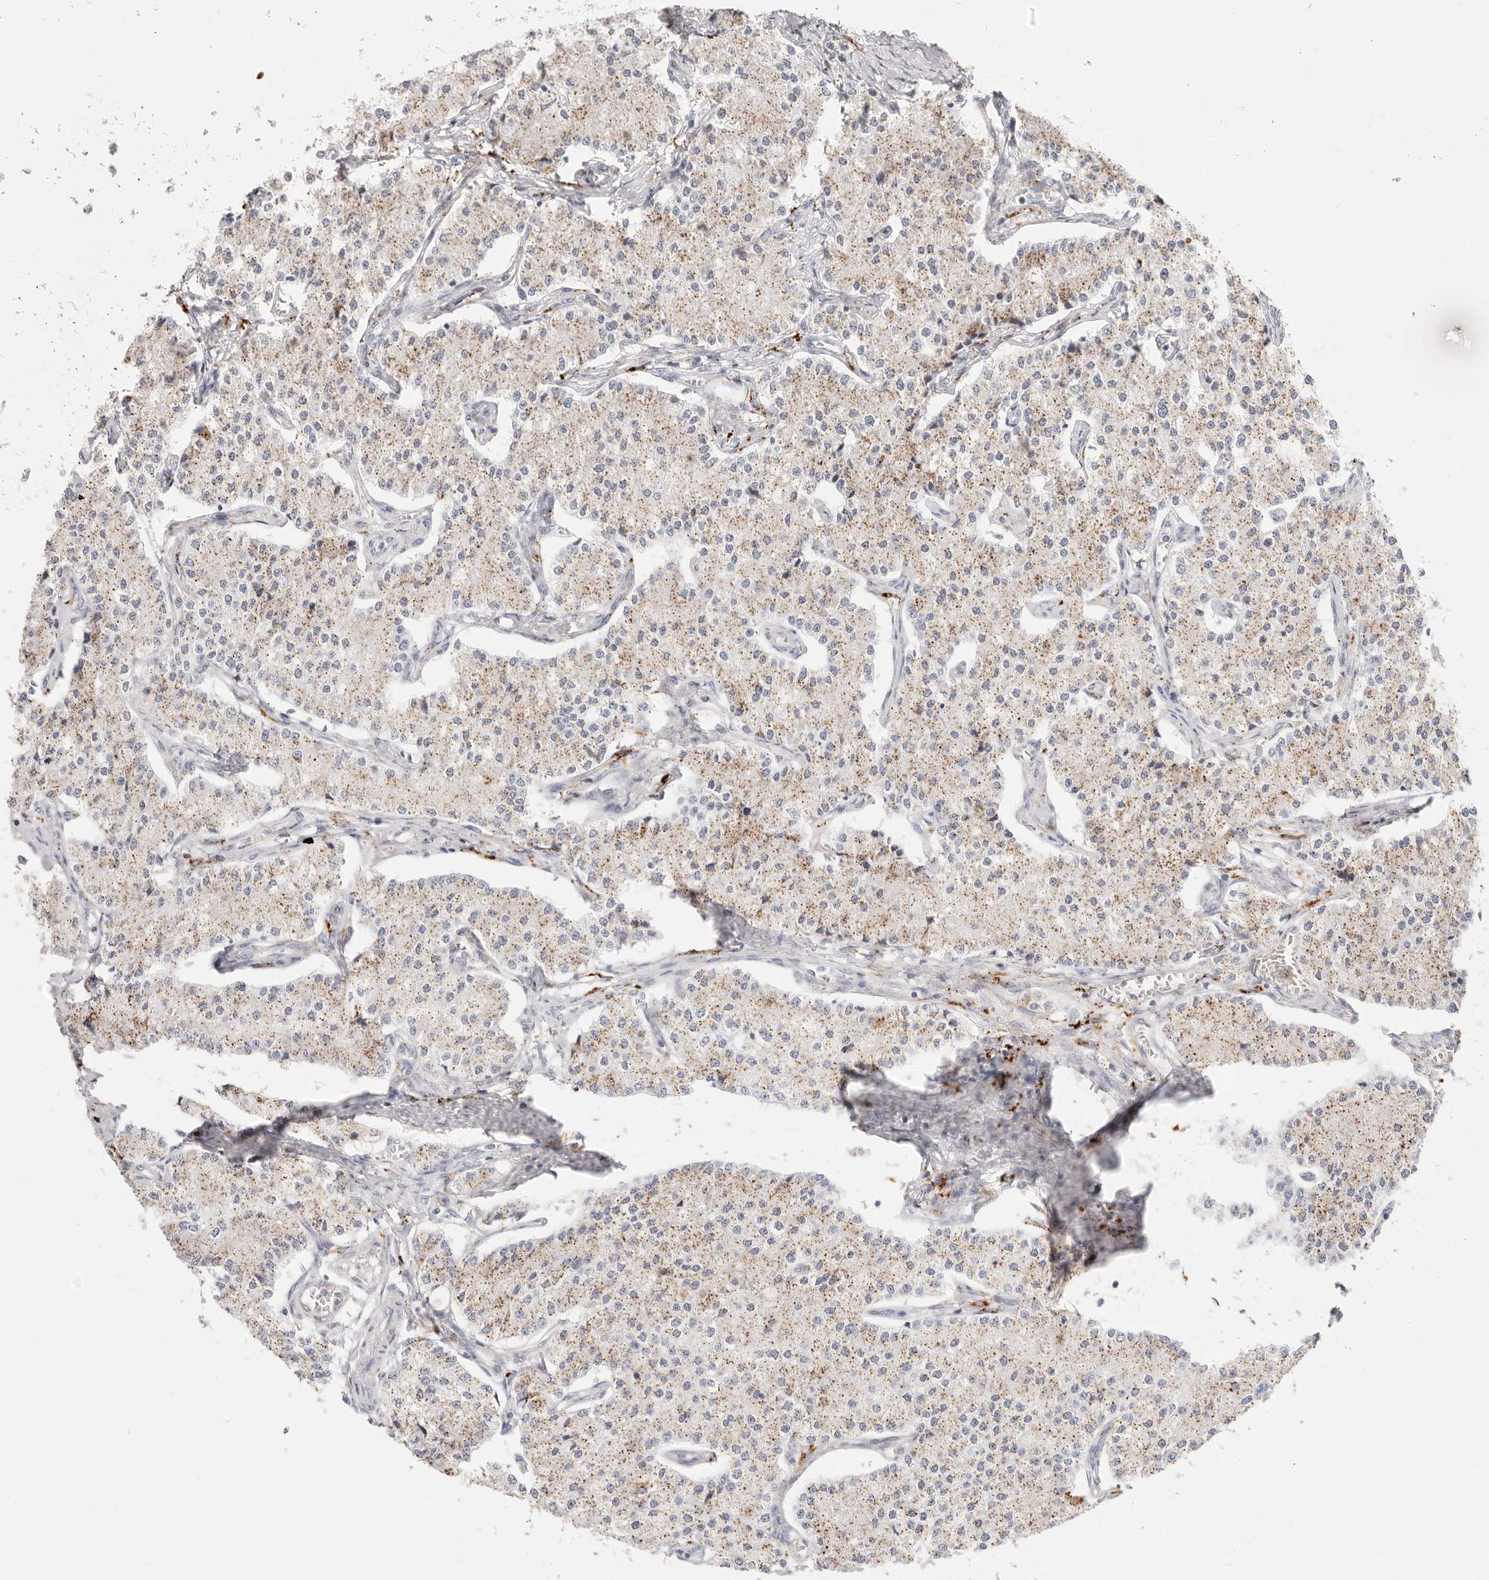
{"staining": {"intensity": "moderate", "quantity": ">75%", "location": "cytoplasmic/membranous"}, "tissue": "carcinoid", "cell_type": "Tumor cells", "image_type": "cancer", "snomed": [{"axis": "morphology", "description": "Carcinoid, malignant, NOS"}, {"axis": "topography", "description": "Colon"}], "caption": "Immunohistochemistry (IHC) histopathology image of neoplastic tissue: carcinoid (malignant) stained using immunohistochemistry (IHC) exhibits medium levels of moderate protein expression localized specifically in the cytoplasmic/membranous of tumor cells, appearing as a cytoplasmic/membranous brown color.", "gene": "STKLD1", "patient": {"sex": "female", "age": 52}}